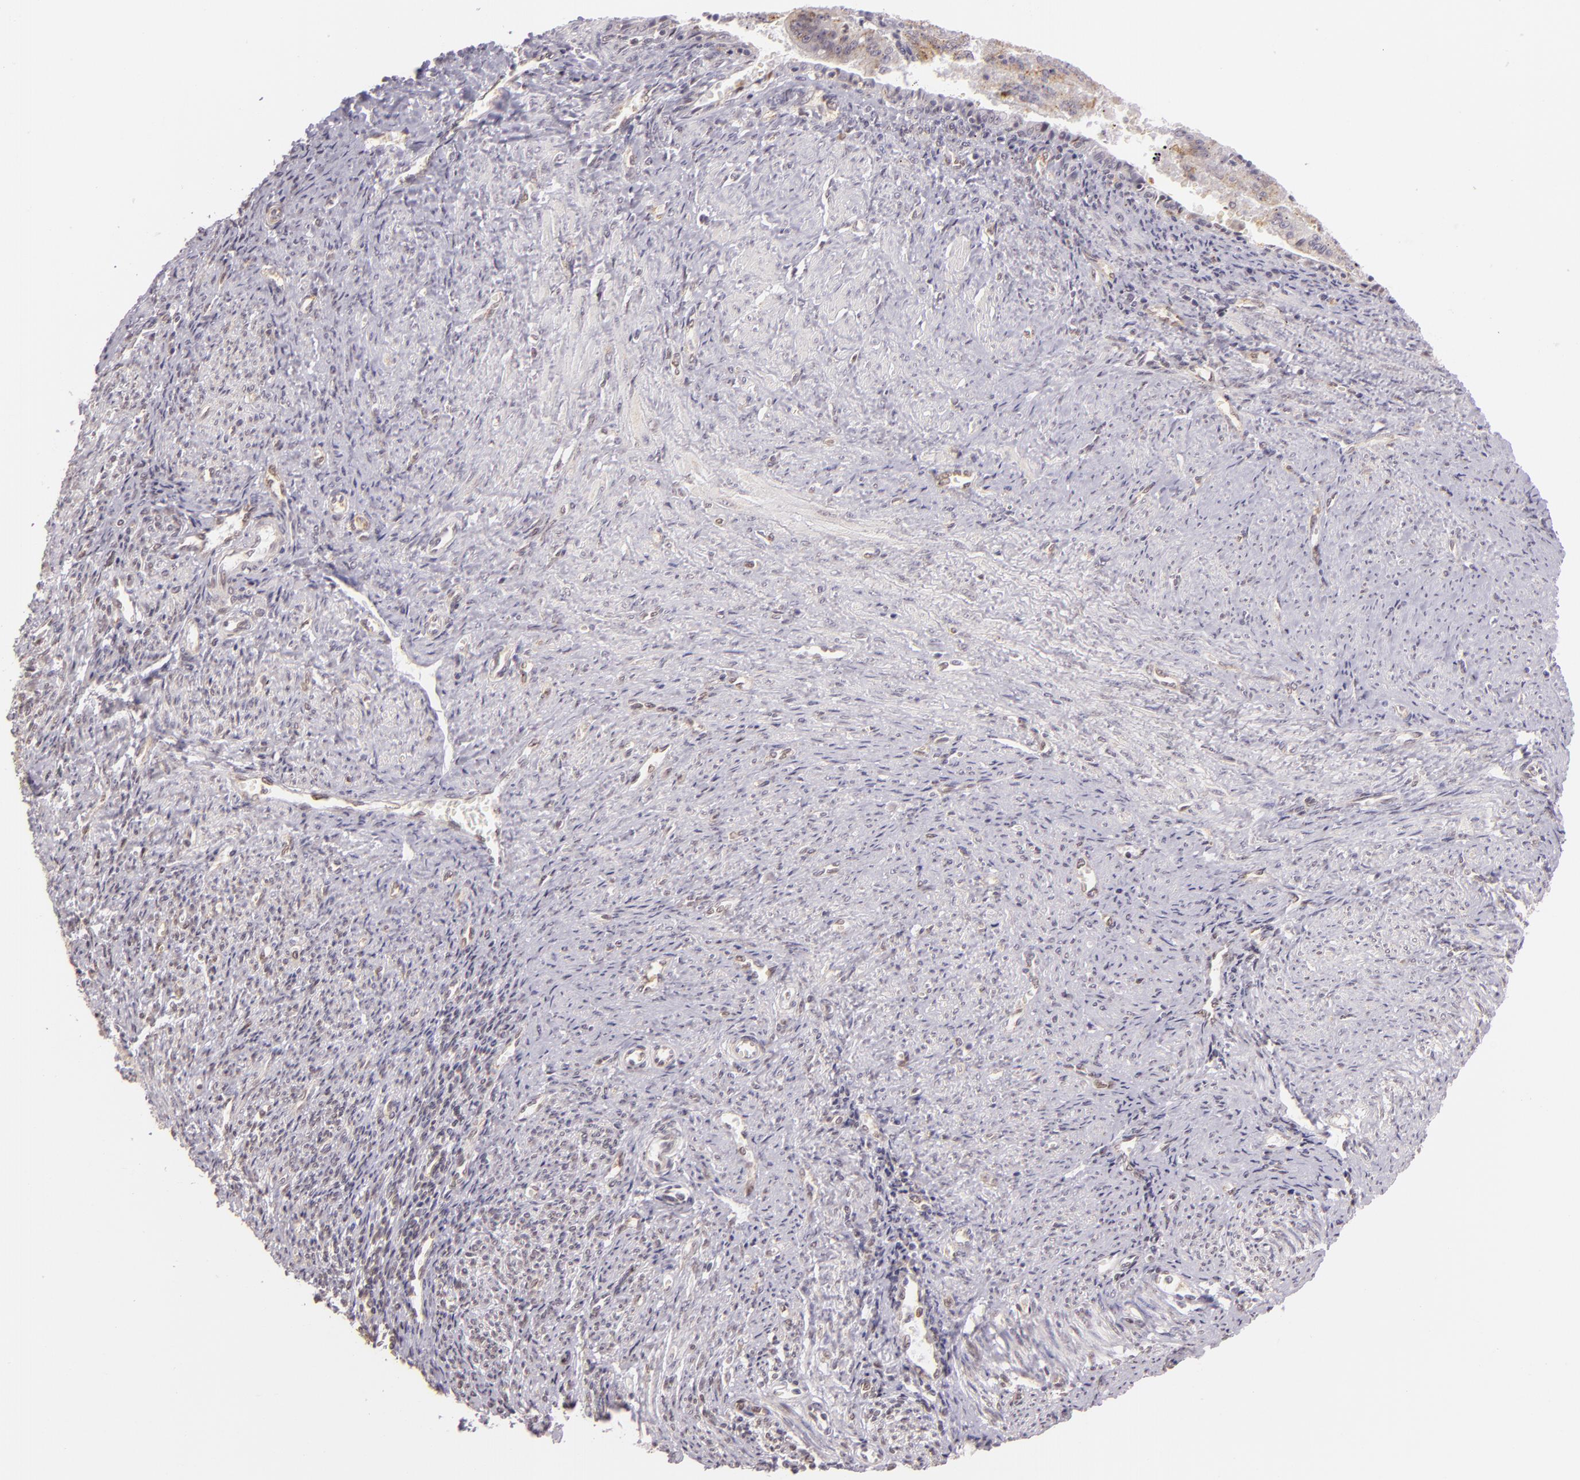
{"staining": {"intensity": "weak", "quantity": "25%-75%", "location": "cytoplasmic/membranous"}, "tissue": "endometrial cancer", "cell_type": "Tumor cells", "image_type": "cancer", "snomed": [{"axis": "morphology", "description": "Adenocarcinoma, NOS"}, {"axis": "topography", "description": "Endometrium"}], "caption": "Protein expression analysis of adenocarcinoma (endometrial) reveals weak cytoplasmic/membranous staining in about 25%-75% of tumor cells. The protein is stained brown, and the nuclei are stained in blue (DAB (3,3'-diaminobenzidine) IHC with brightfield microscopy, high magnification).", "gene": "IMPDH1", "patient": {"sex": "female", "age": 66}}